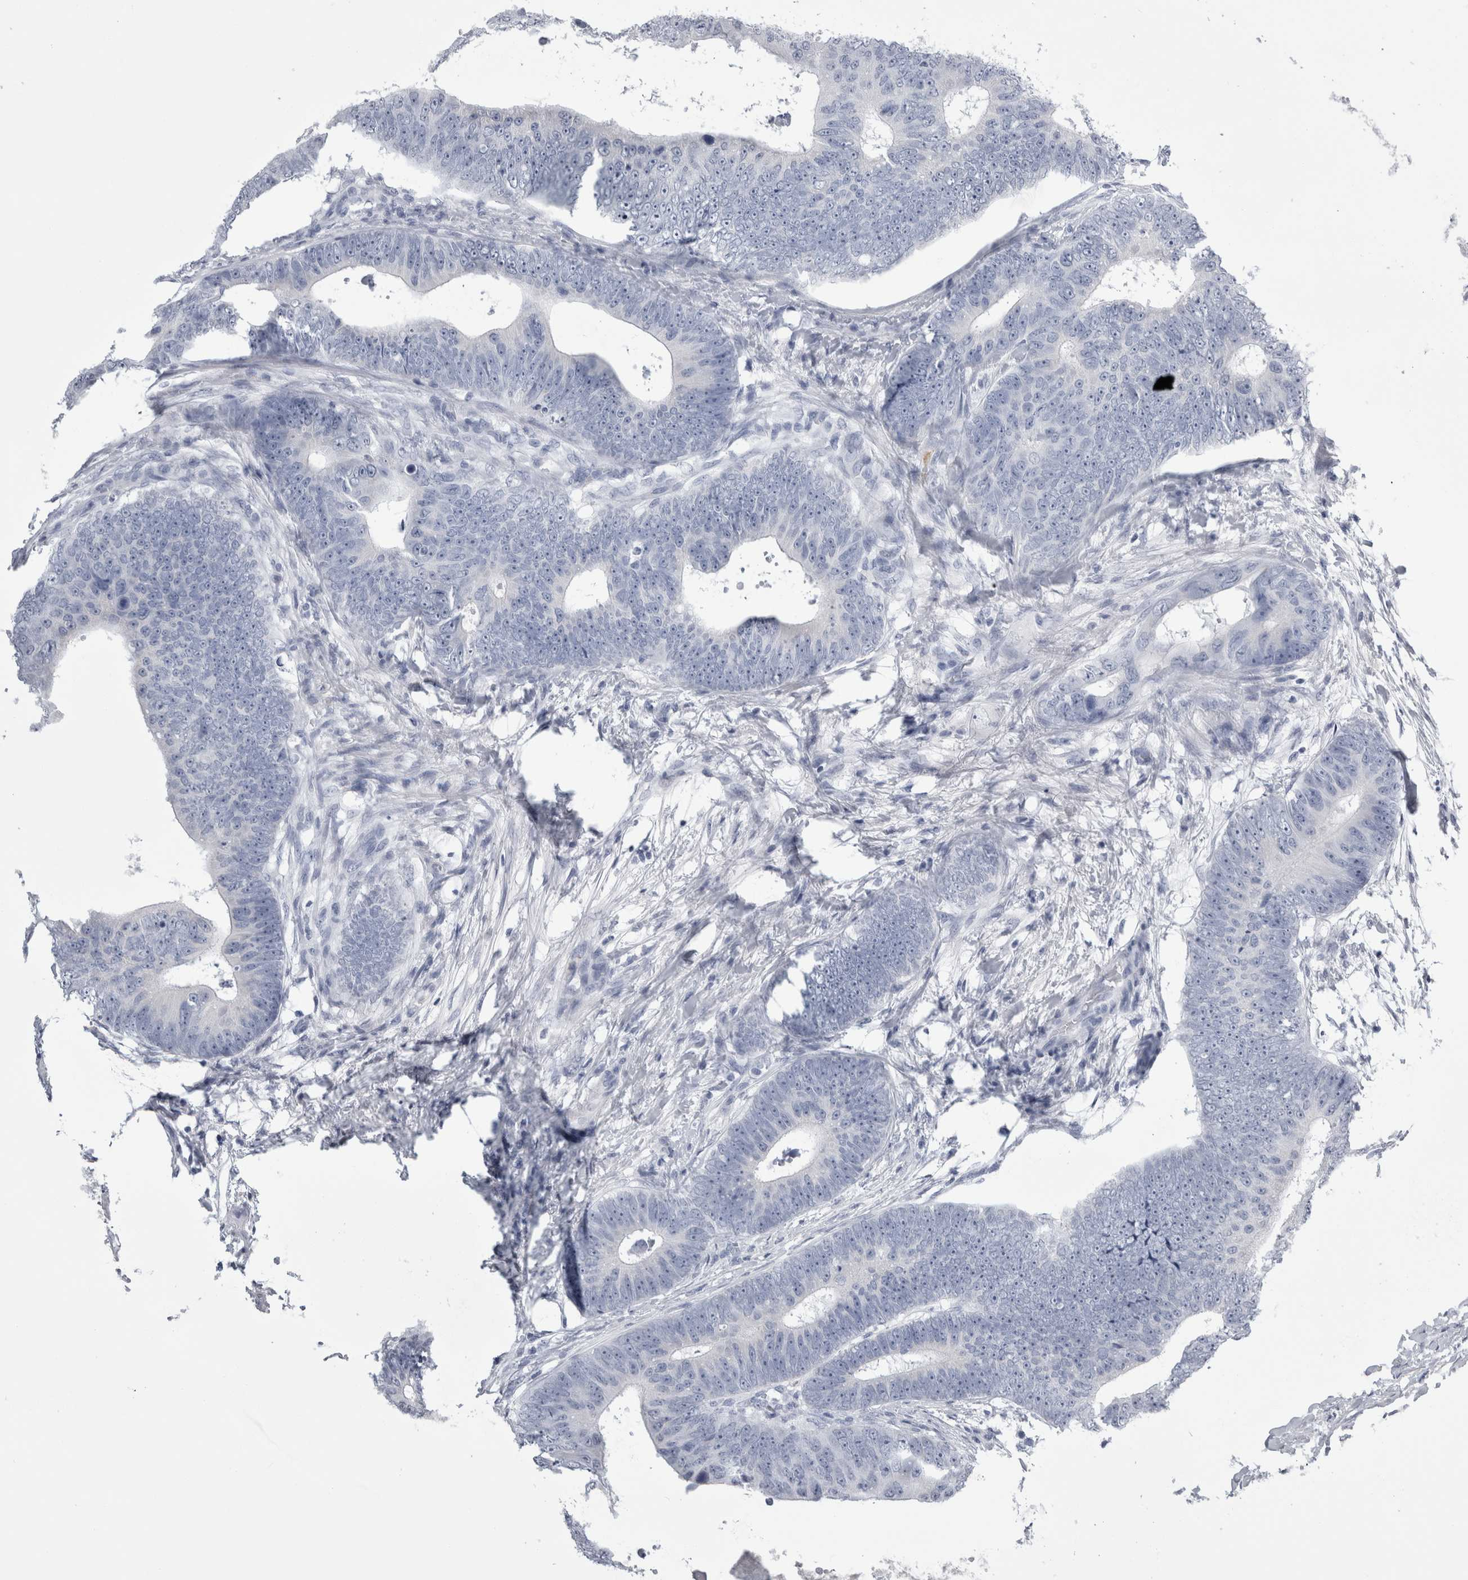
{"staining": {"intensity": "negative", "quantity": "none", "location": "none"}, "tissue": "colorectal cancer", "cell_type": "Tumor cells", "image_type": "cancer", "snomed": [{"axis": "morphology", "description": "Adenocarcinoma, NOS"}, {"axis": "topography", "description": "Colon"}], "caption": "The photomicrograph shows no significant staining in tumor cells of colorectal adenocarcinoma. (Brightfield microscopy of DAB (3,3'-diaminobenzidine) immunohistochemistry at high magnification).", "gene": "ALDH8A1", "patient": {"sex": "male", "age": 56}}